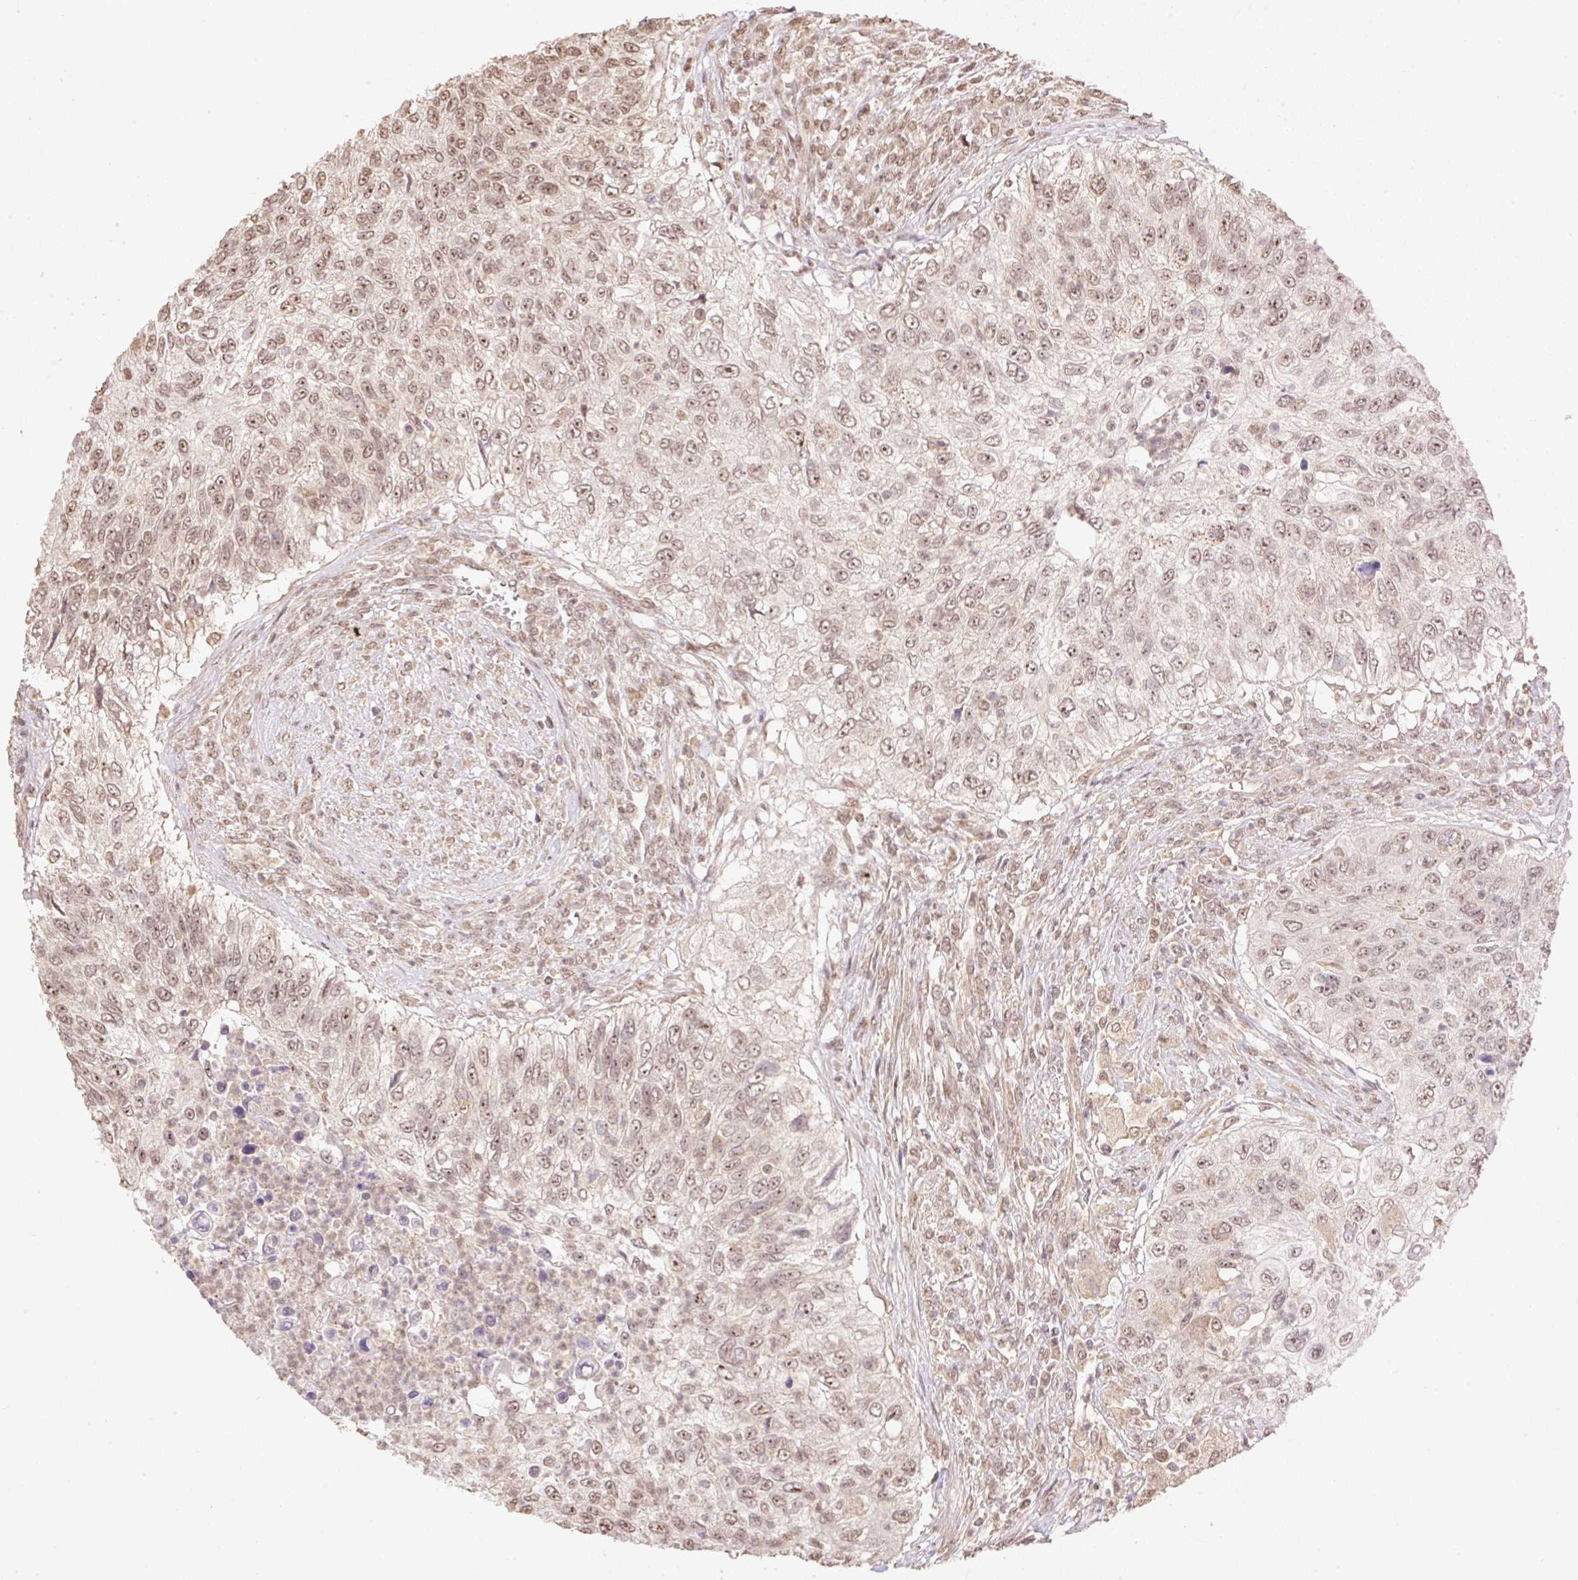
{"staining": {"intensity": "moderate", "quantity": ">75%", "location": "nuclear"}, "tissue": "urothelial cancer", "cell_type": "Tumor cells", "image_type": "cancer", "snomed": [{"axis": "morphology", "description": "Urothelial carcinoma, High grade"}, {"axis": "topography", "description": "Urinary bladder"}], "caption": "Moderate nuclear protein positivity is appreciated in about >75% of tumor cells in urothelial carcinoma (high-grade). (brown staining indicates protein expression, while blue staining denotes nuclei).", "gene": "VPS25", "patient": {"sex": "female", "age": 60}}